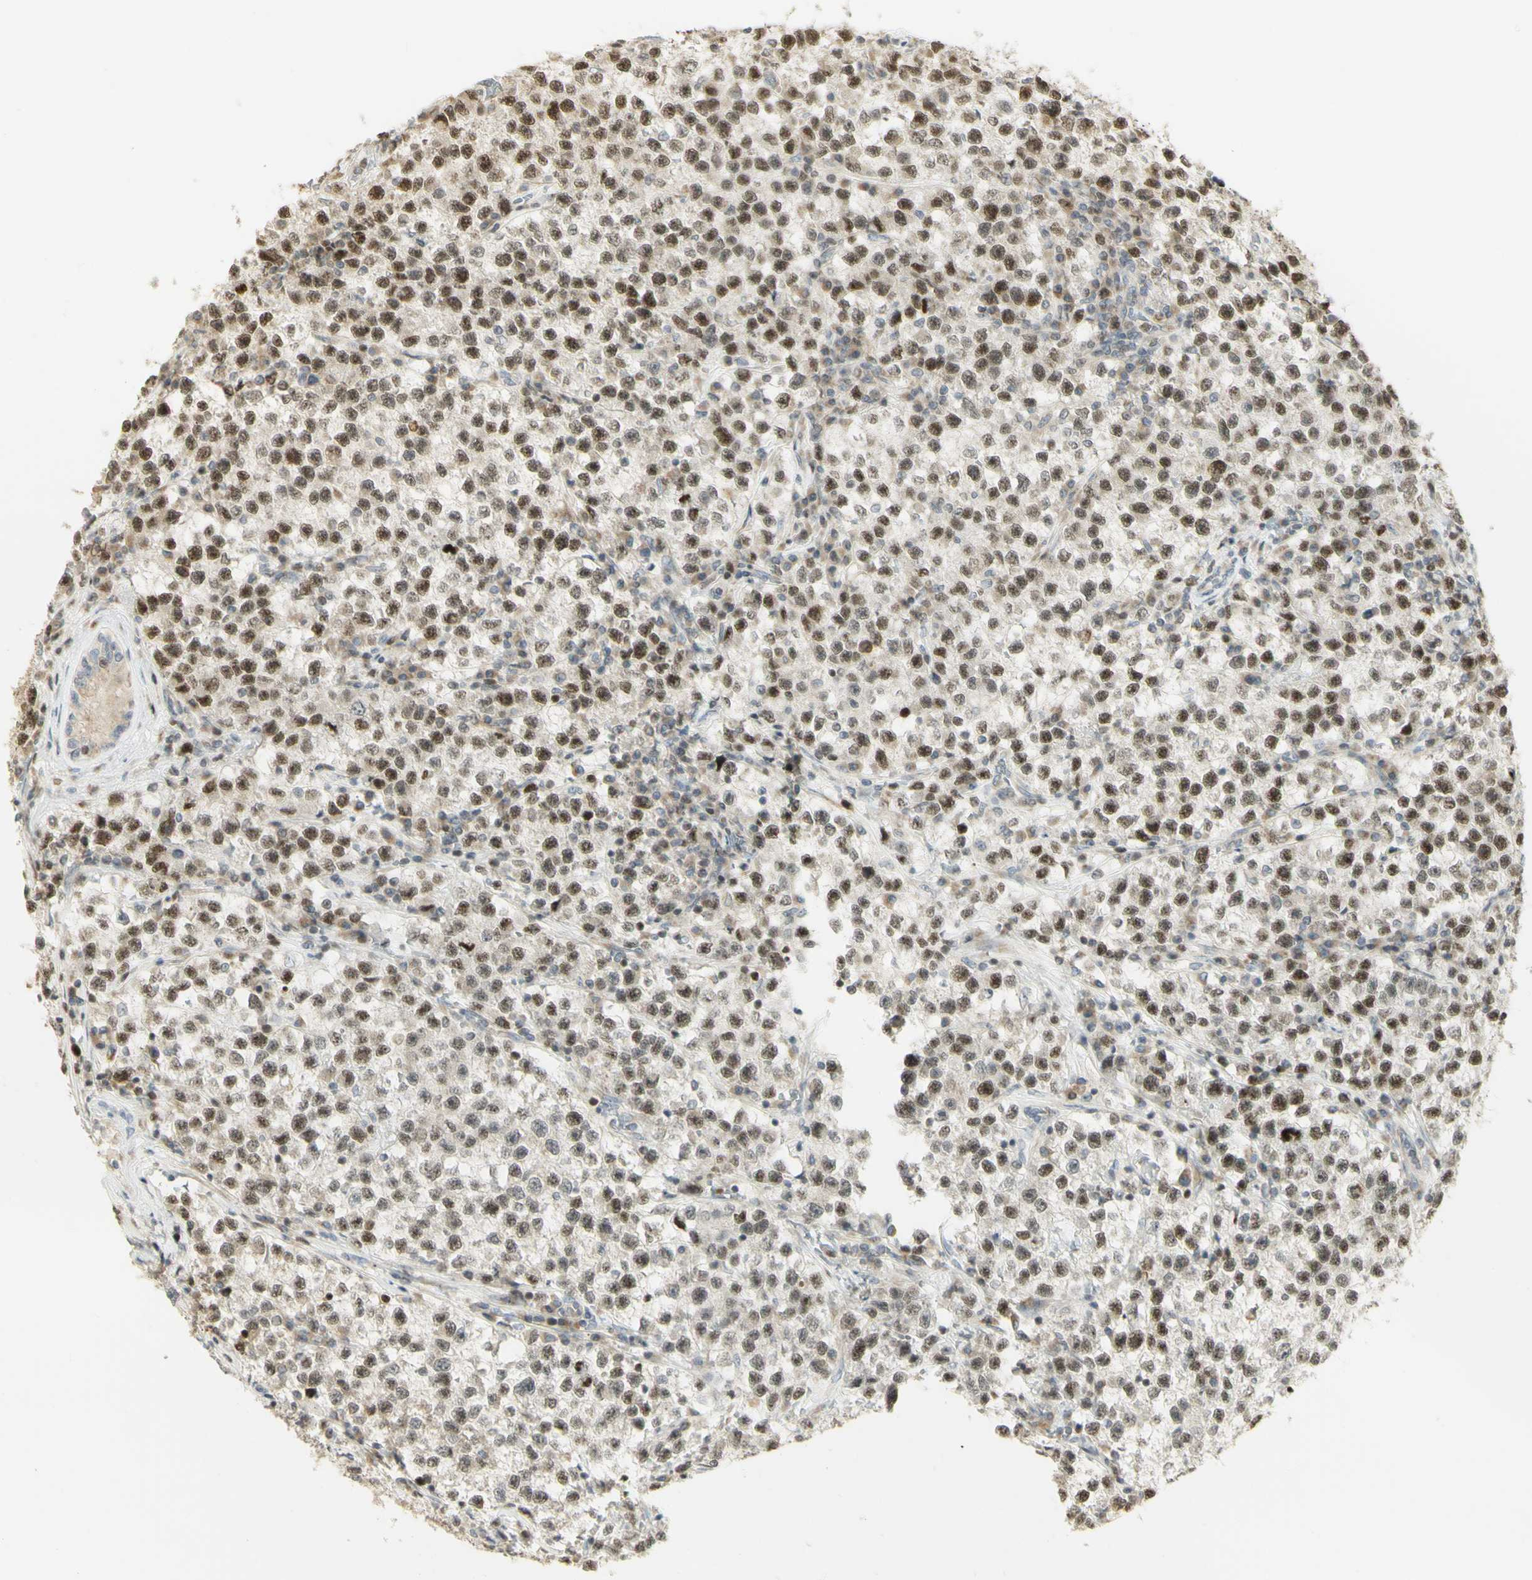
{"staining": {"intensity": "moderate", "quantity": ">75%", "location": "cytoplasmic/membranous,nuclear"}, "tissue": "testis cancer", "cell_type": "Tumor cells", "image_type": "cancer", "snomed": [{"axis": "morphology", "description": "Seminoma, NOS"}, {"axis": "topography", "description": "Testis"}], "caption": "Brown immunohistochemical staining in testis cancer exhibits moderate cytoplasmic/membranous and nuclear staining in about >75% of tumor cells. Immunohistochemistry stains the protein of interest in brown and the nuclei are stained blue.", "gene": "KIF11", "patient": {"sex": "male", "age": 22}}